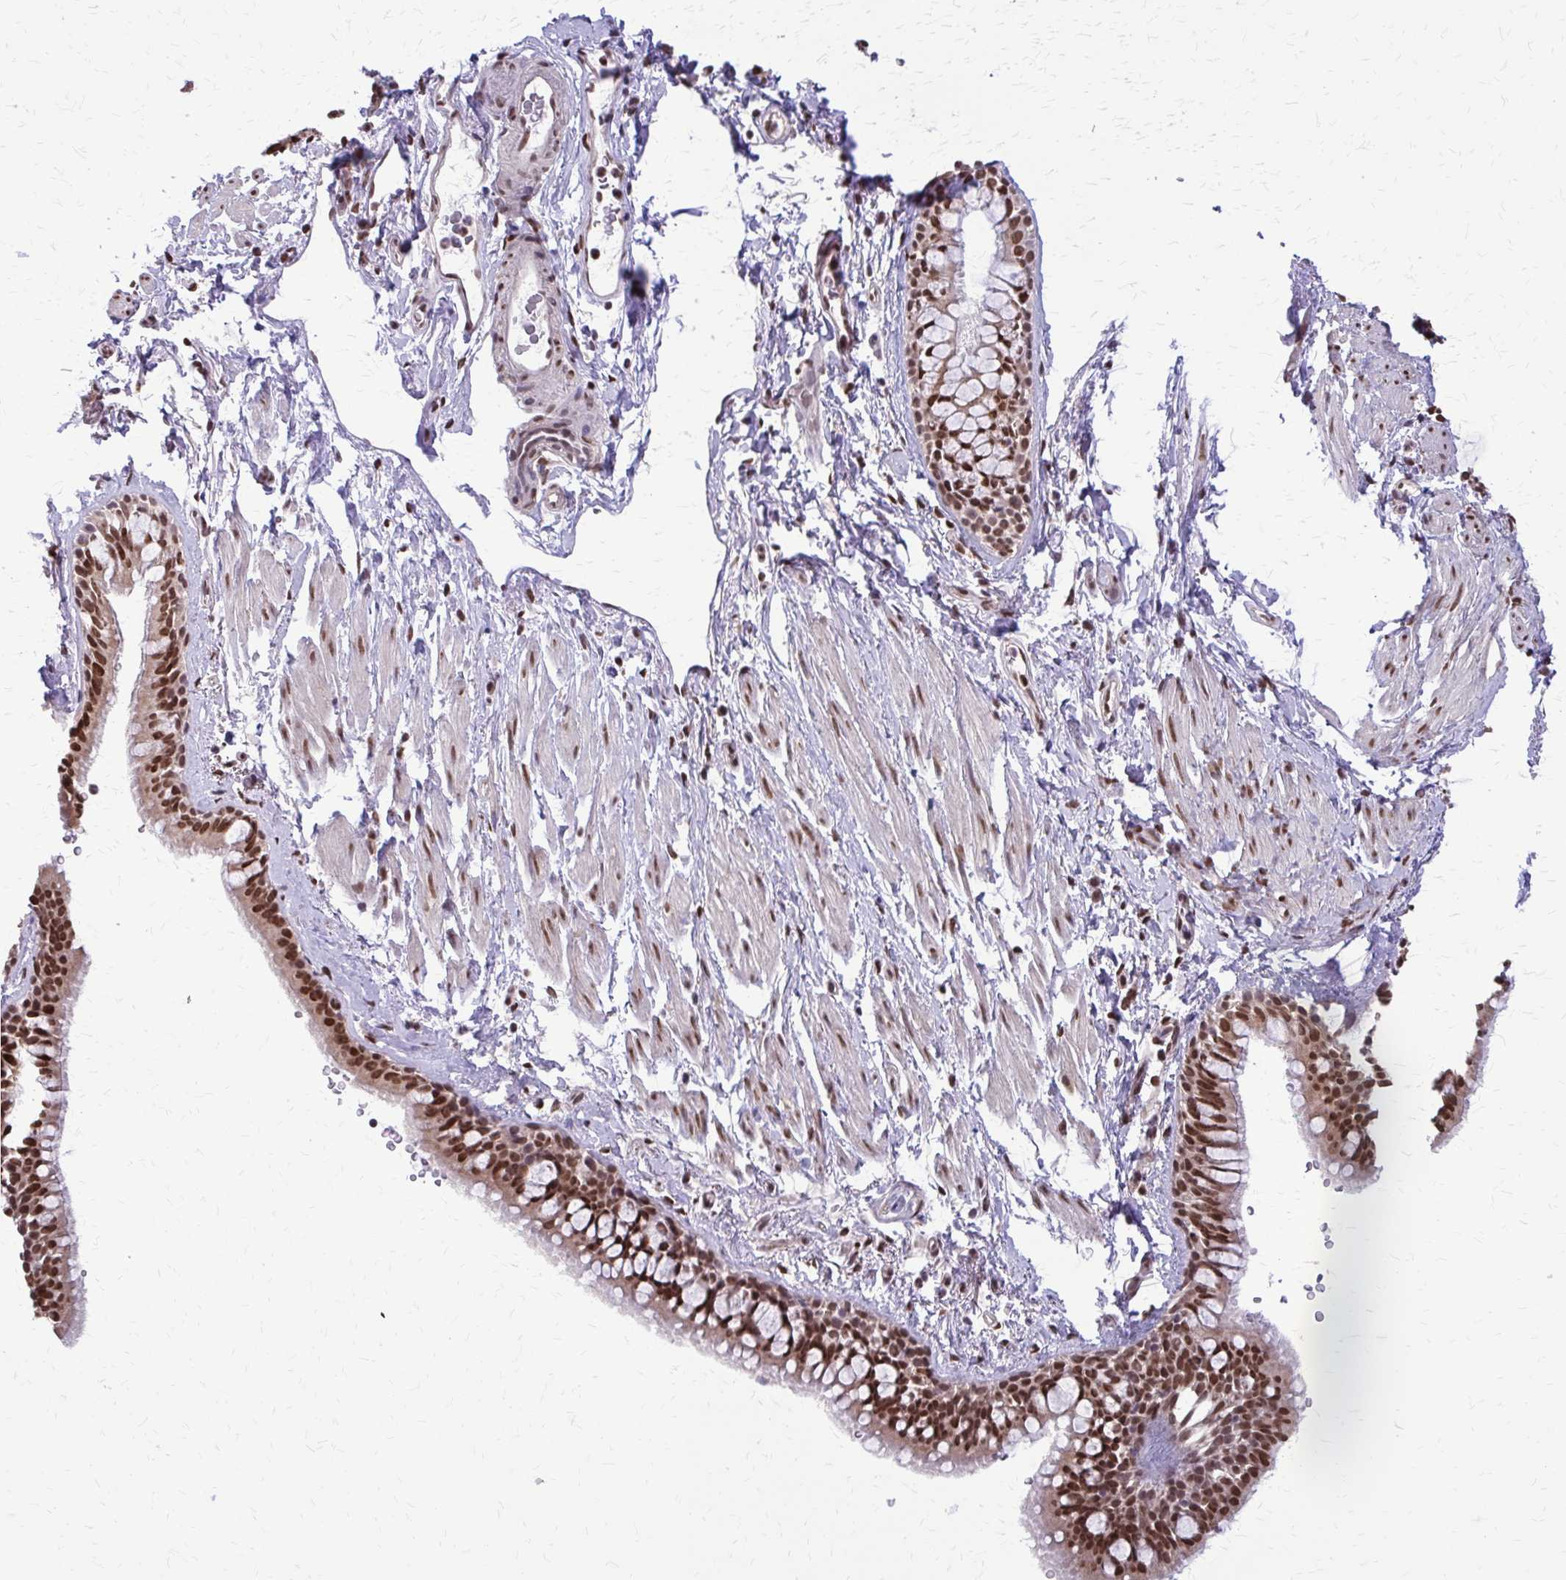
{"staining": {"intensity": "moderate", "quantity": ">75%", "location": "nuclear"}, "tissue": "bronchus", "cell_type": "Respiratory epithelial cells", "image_type": "normal", "snomed": [{"axis": "morphology", "description": "Normal tissue, NOS"}, {"axis": "topography", "description": "Lymph node"}, {"axis": "topography", "description": "Cartilage tissue"}, {"axis": "topography", "description": "Bronchus"}], "caption": "Immunohistochemistry image of normal bronchus stained for a protein (brown), which displays medium levels of moderate nuclear staining in approximately >75% of respiratory epithelial cells.", "gene": "TTF1", "patient": {"sex": "female", "age": 70}}